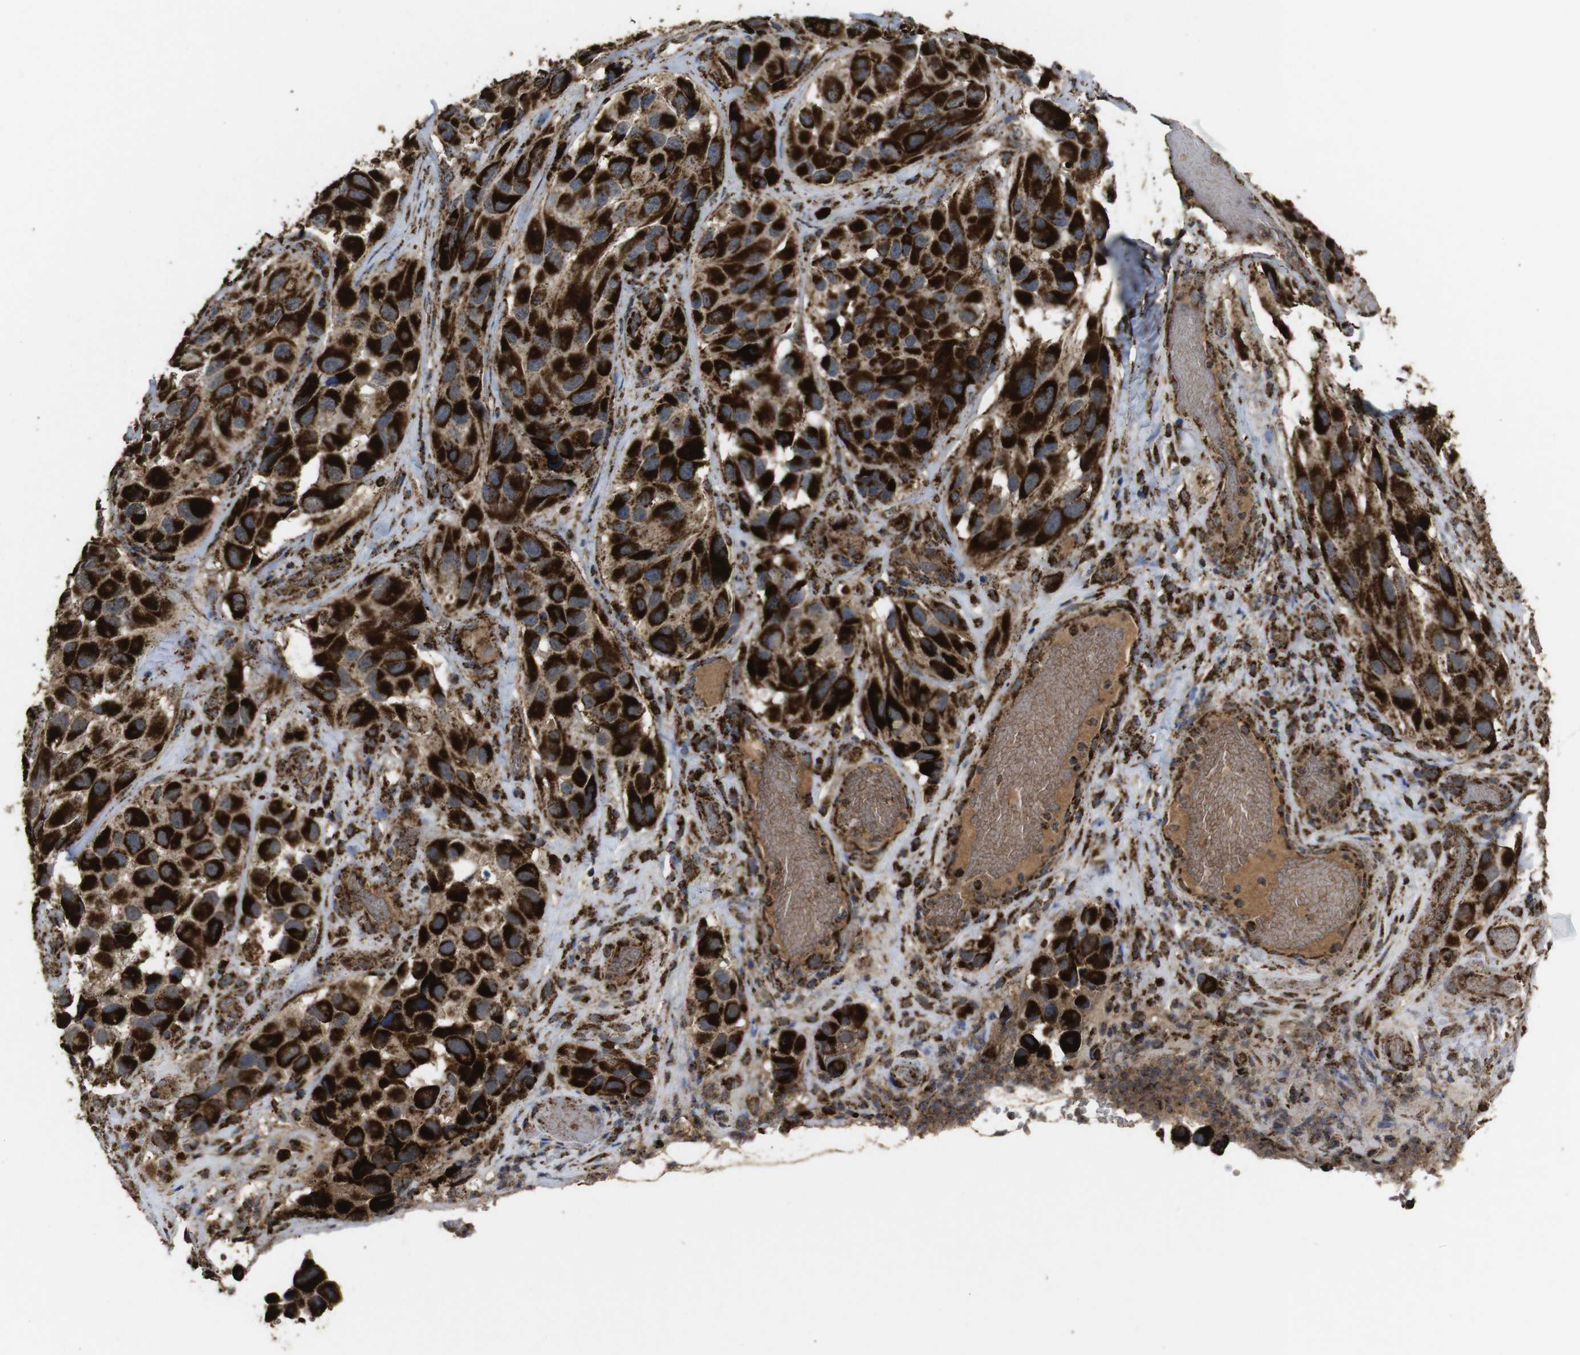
{"staining": {"intensity": "strong", "quantity": ">75%", "location": "cytoplasmic/membranous"}, "tissue": "melanoma", "cell_type": "Tumor cells", "image_type": "cancer", "snomed": [{"axis": "morphology", "description": "Malignant melanoma, NOS"}, {"axis": "topography", "description": "Skin"}], "caption": "Malignant melanoma was stained to show a protein in brown. There is high levels of strong cytoplasmic/membranous expression in about >75% of tumor cells. (brown staining indicates protein expression, while blue staining denotes nuclei).", "gene": "ATP5F1A", "patient": {"sex": "female", "age": 73}}